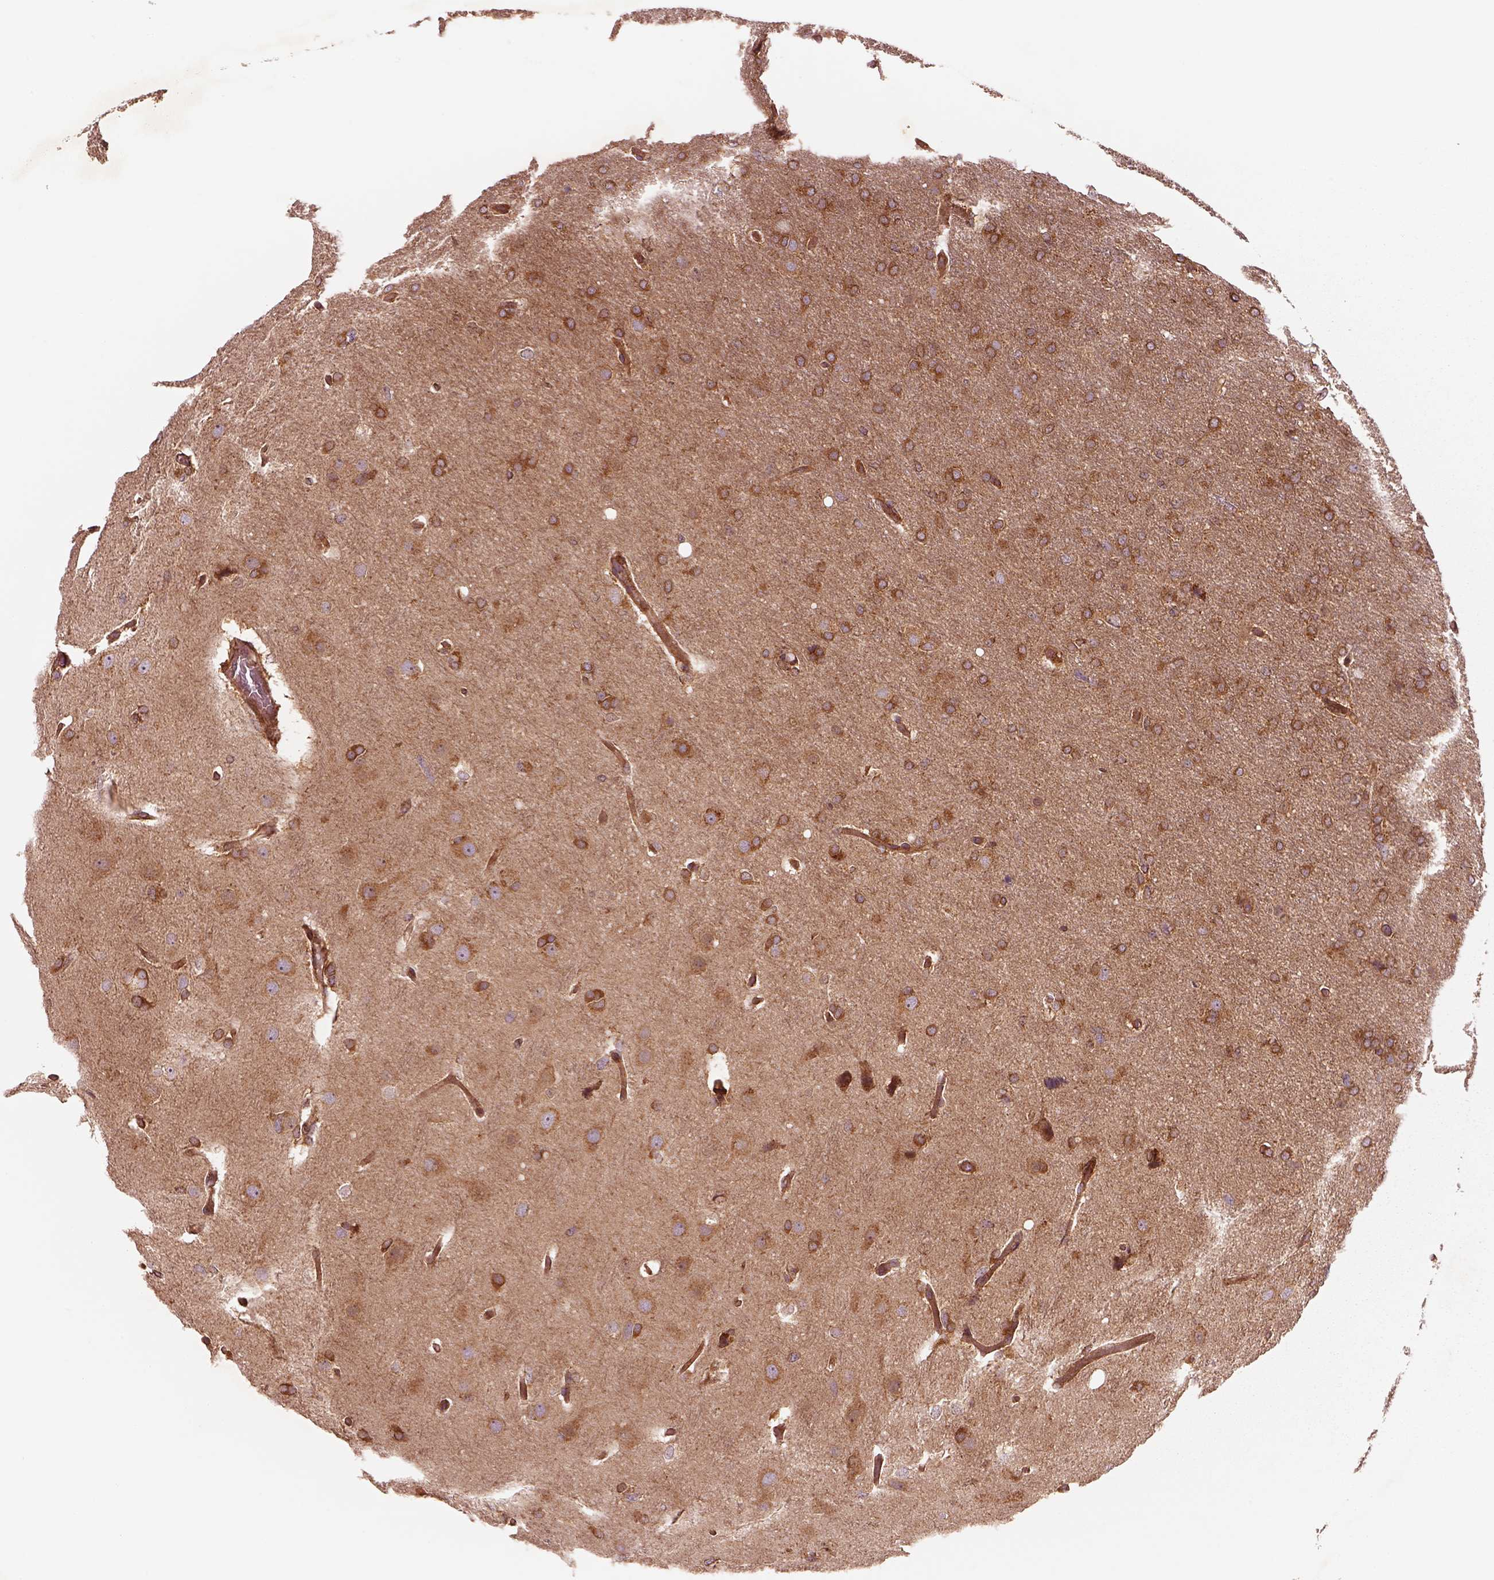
{"staining": {"intensity": "strong", "quantity": "25%-75%", "location": "cytoplasmic/membranous"}, "tissue": "glioma", "cell_type": "Tumor cells", "image_type": "cancer", "snomed": [{"axis": "morphology", "description": "Glioma, malignant, High grade"}, {"axis": "topography", "description": "Brain"}], "caption": "Brown immunohistochemical staining in human glioma displays strong cytoplasmic/membranous staining in about 25%-75% of tumor cells.", "gene": "WASHC2A", "patient": {"sex": "male", "age": 53}}